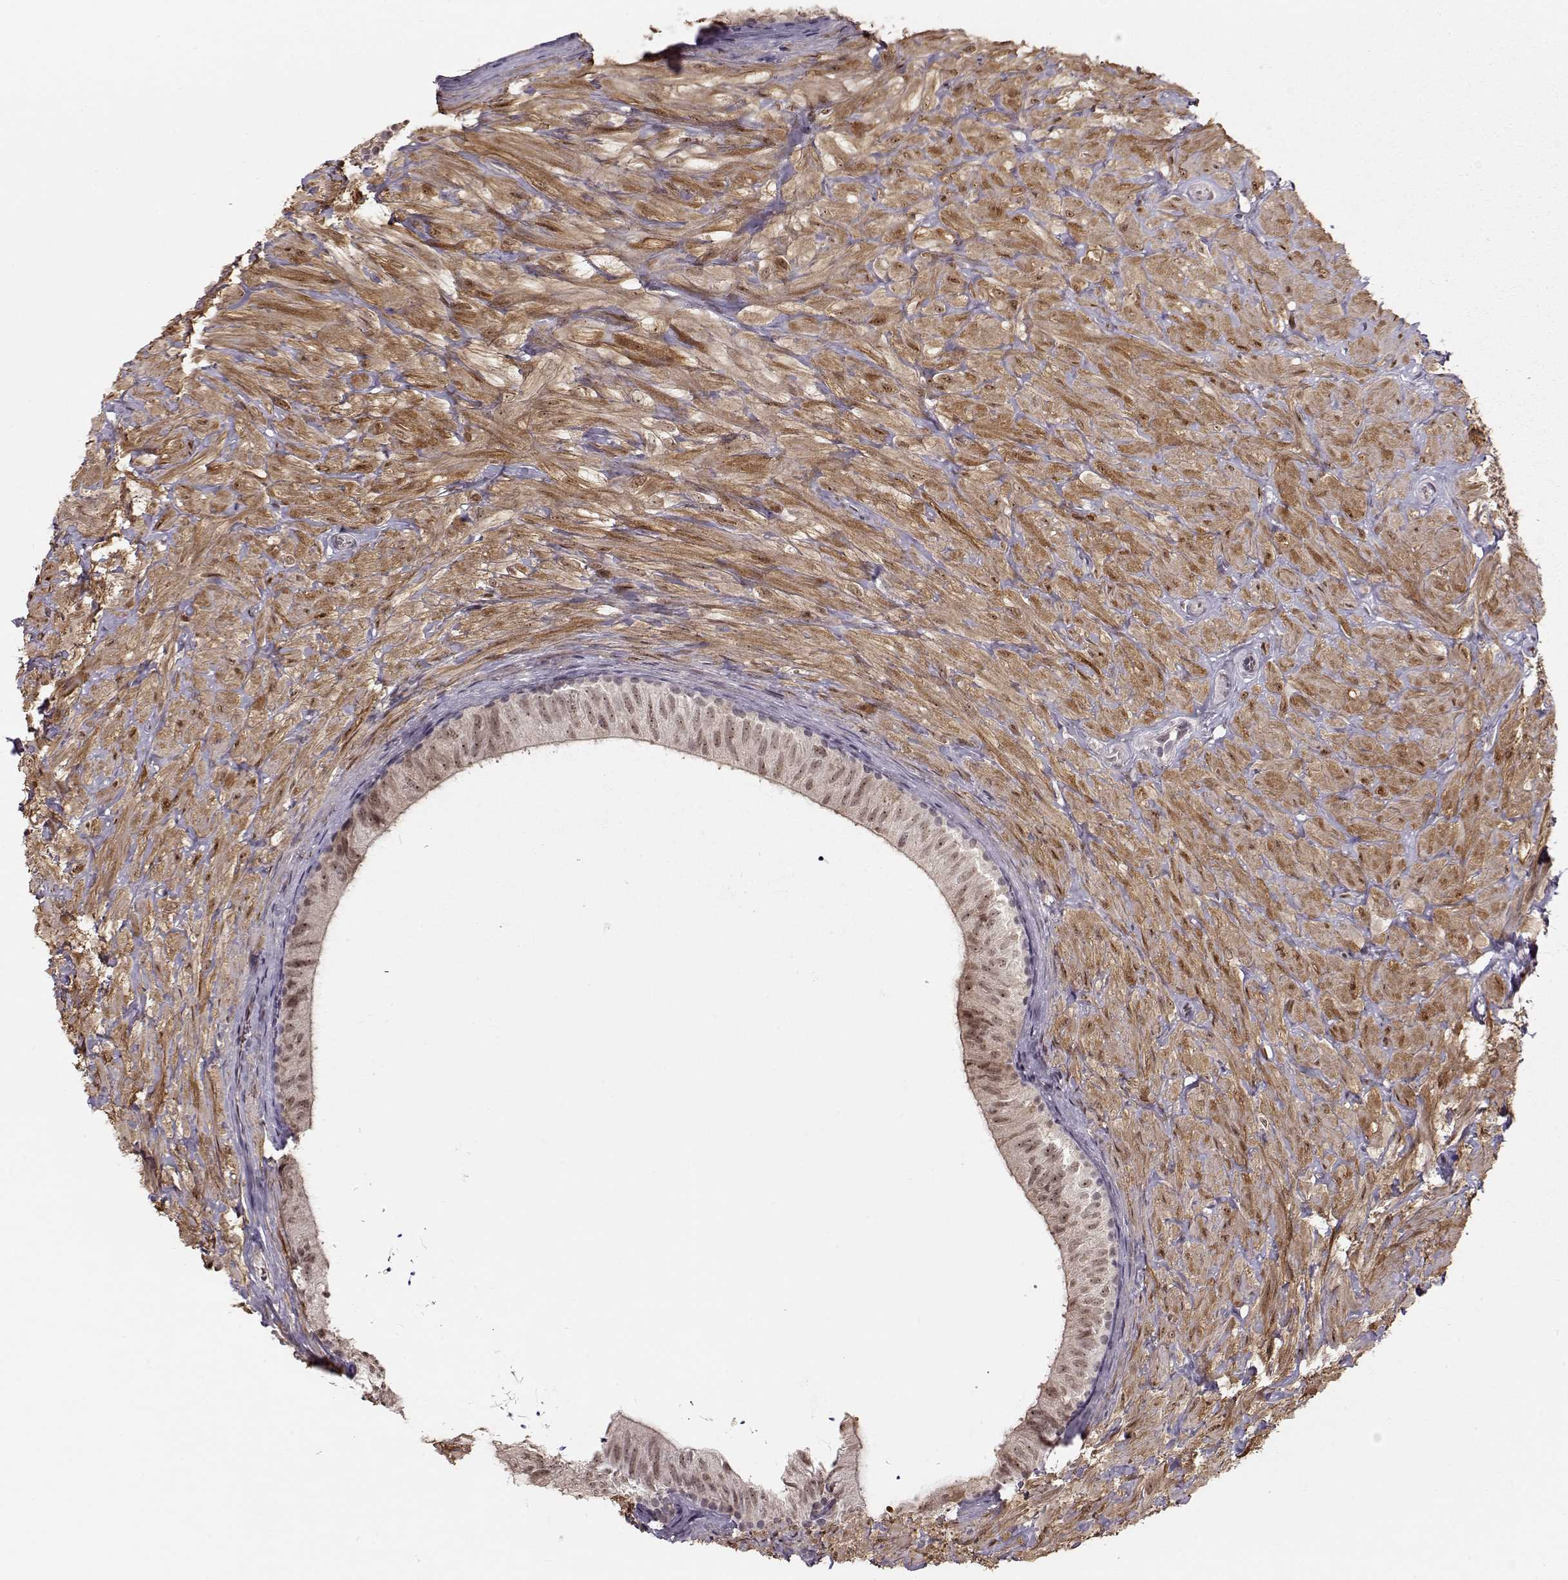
{"staining": {"intensity": "weak", "quantity": ">75%", "location": "nuclear"}, "tissue": "epididymis", "cell_type": "Glandular cells", "image_type": "normal", "snomed": [{"axis": "morphology", "description": "Normal tissue, NOS"}, {"axis": "topography", "description": "Epididymis"}], "caption": "IHC photomicrograph of benign human epididymis stained for a protein (brown), which displays low levels of weak nuclear staining in about >75% of glandular cells.", "gene": "PCP4", "patient": {"sex": "male", "age": 32}}